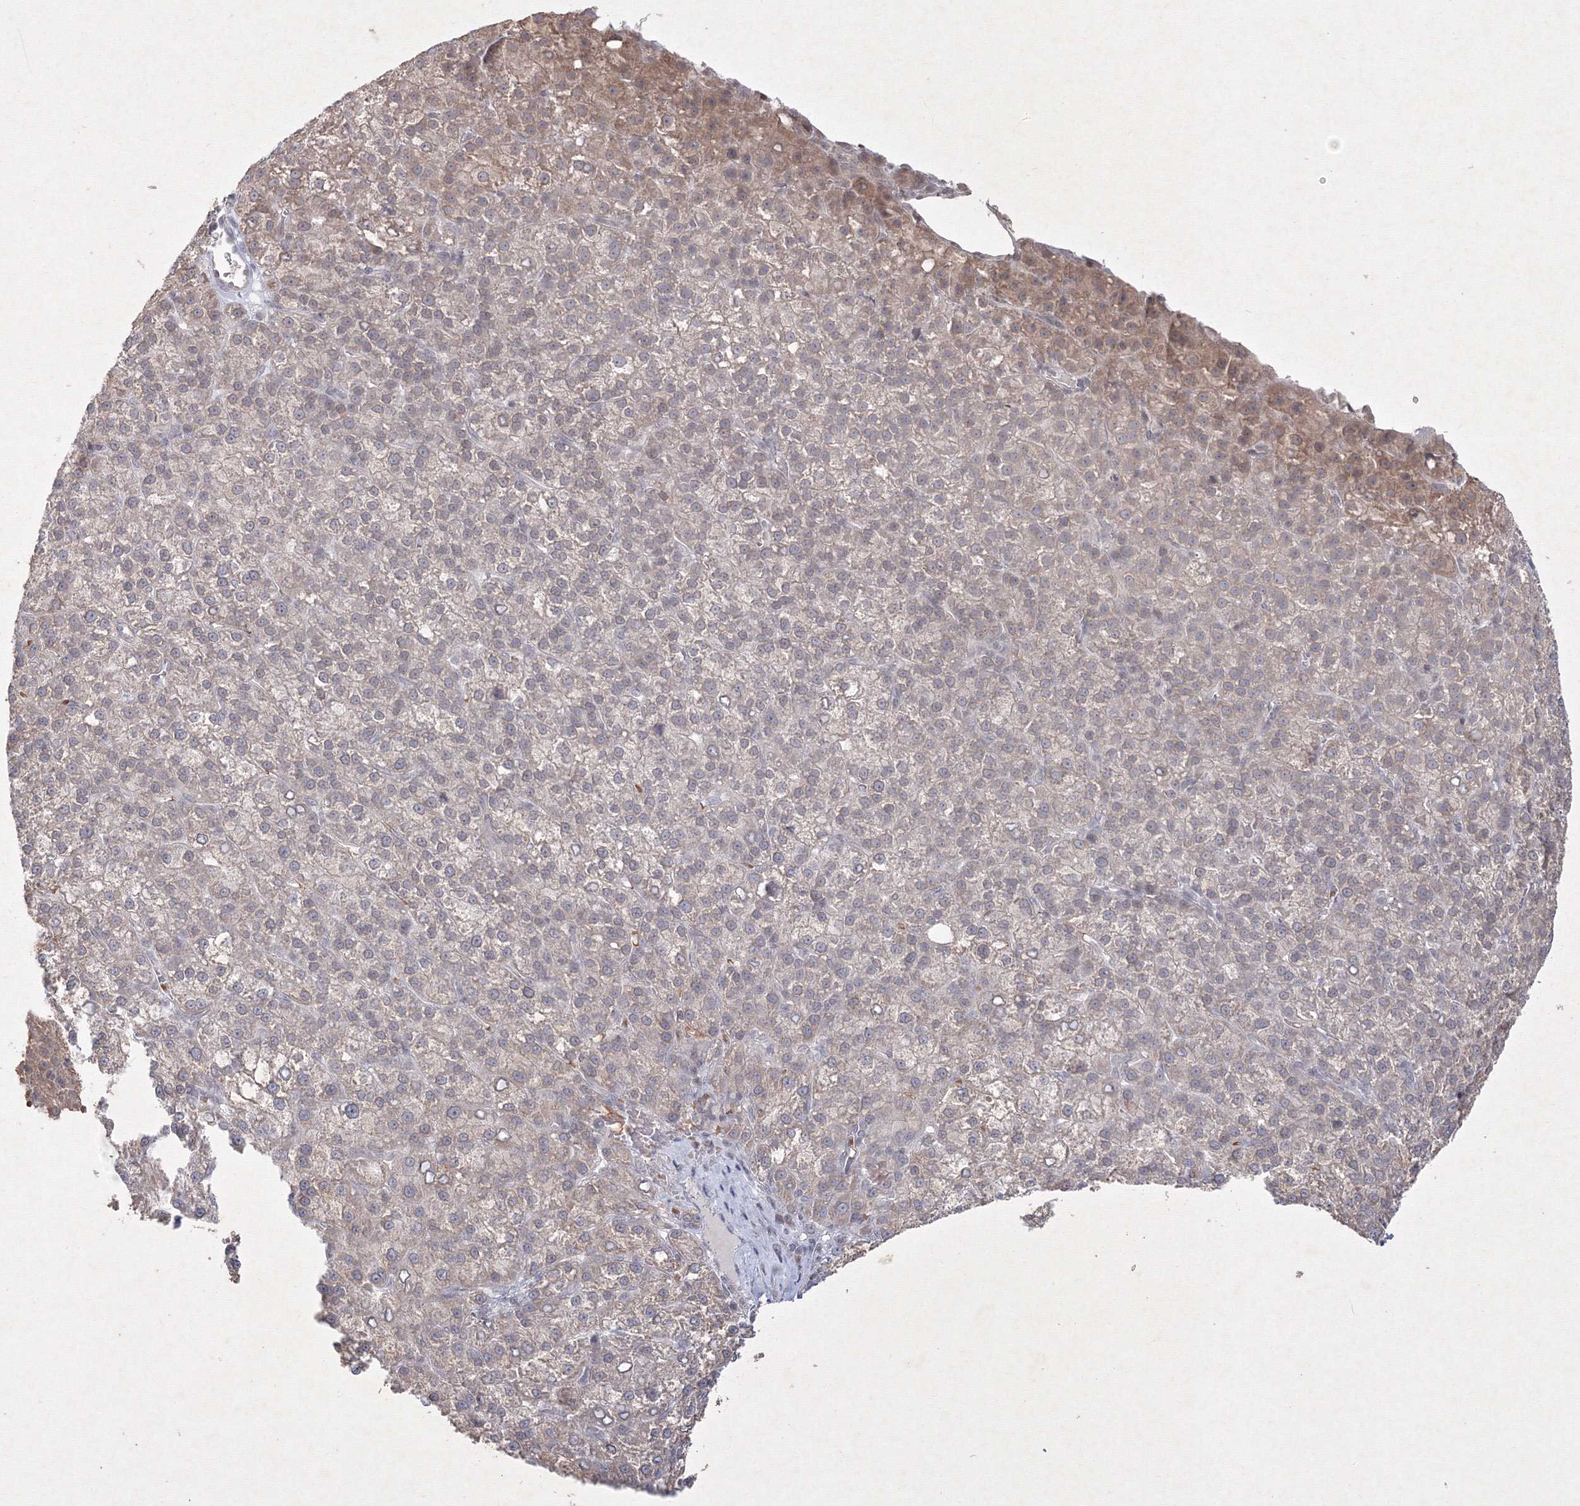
{"staining": {"intensity": "weak", "quantity": "<25%", "location": "cytoplasmic/membranous"}, "tissue": "liver cancer", "cell_type": "Tumor cells", "image_type": "cancer", "snomed": [{"axis": "morphology", "description": "Carcinoma, Hepatocellular, NOS"}, {"axis": "topography", "description": "Liver"}], "caption": "The histopathology image reveals no significant expression in tumor cells of liver cancer.", "gene": "NXPE3", "patient": {"sex": "female", "age": 58}}